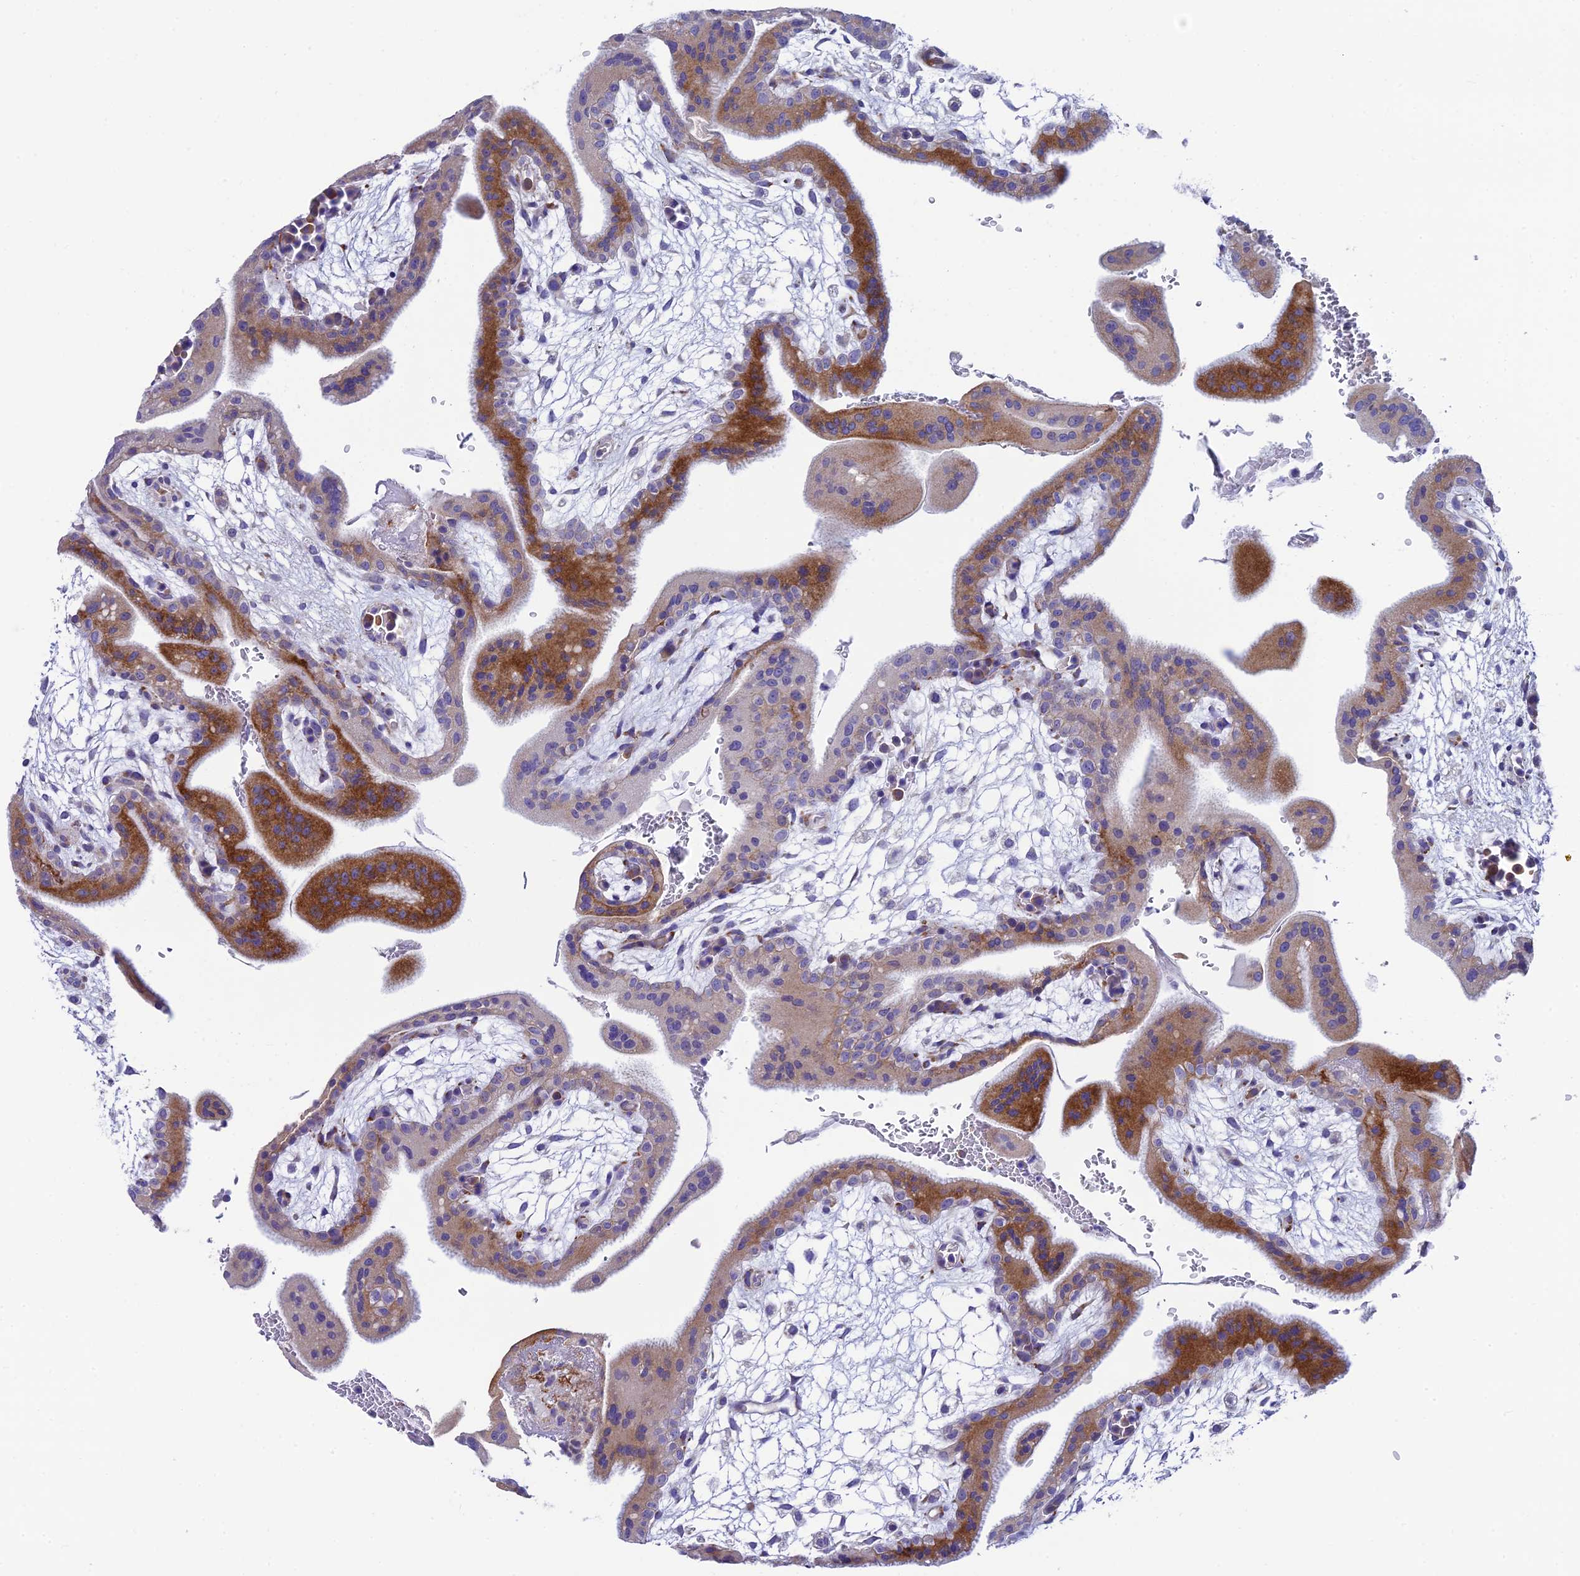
{"staining": {"intensity": "negative", "quantity": "none", "location": "none"}, "tissue": "placenta", "cell_type": "Decidual cells", "image_type": "normal", "snomed": [{"axis": "morphology", "description": "Normal tissue, NOS"}, {"axis": "topography", "description": "Placenta"}], "caption": "This is a micrograph of immunohistochemistry (IHC) staining of normal placenta, which shows no expression in decidual cells.", "gene": "MACIR", "patient": {"sex": "female", "age": 35}}